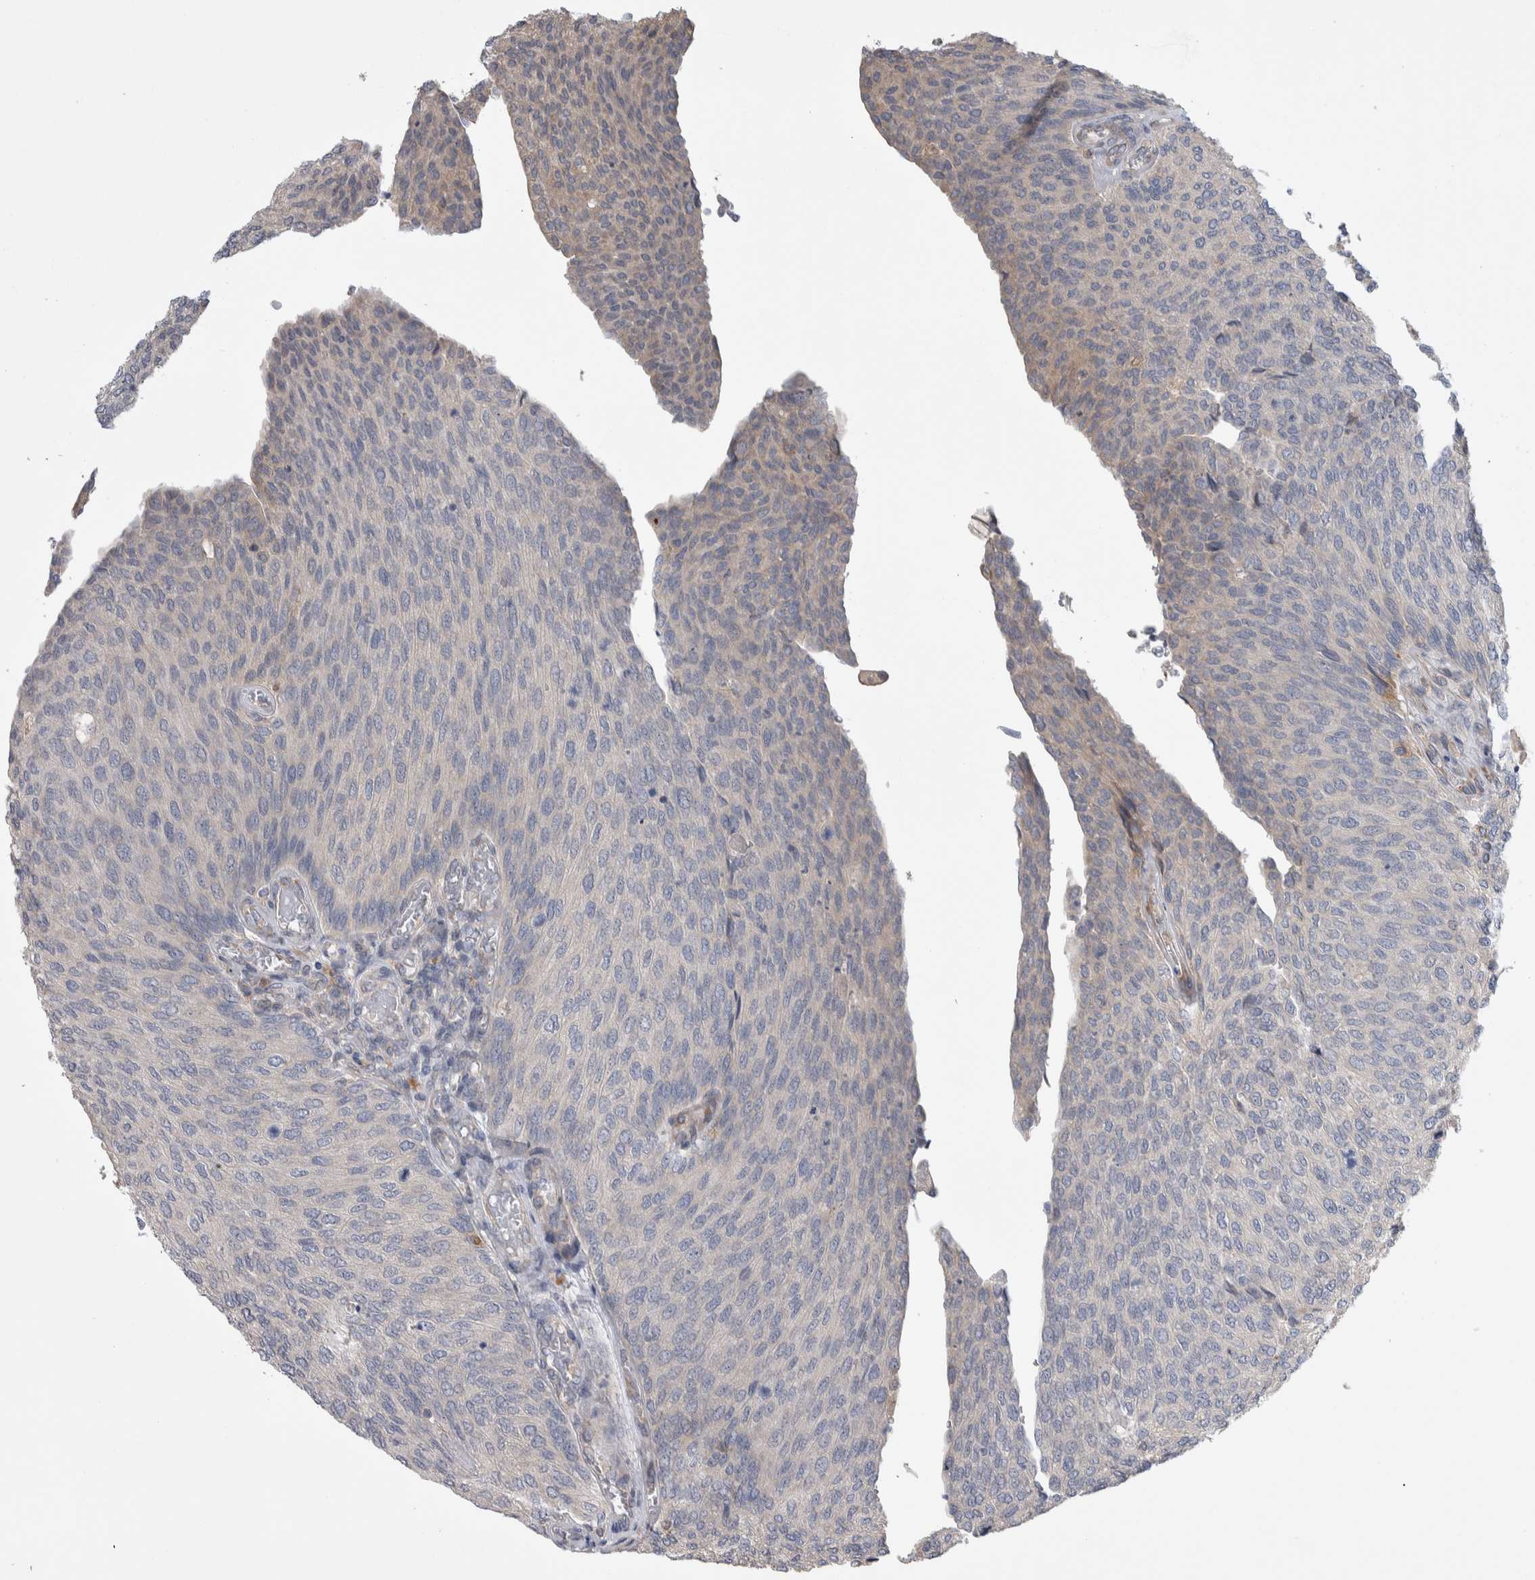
{"staining": {"intensity": "negative", "quantity": "none", "location": "none"}, "tissue": "urothelial cancer", "cell_type": "Tumor cells", "image_type": "cancer", "snomed": [{"axis": "morphology", "description": "Urothelial carcinoma, Low grade"}, {"axis": "topography", "description": "Urinary bladder"}], "caption": "High magnification brightfield microscopy of urothelial cancer stained with DAB (brown) and counterstained with hematoxylin (blue): tumor cells show no significant expression. Nuclei are stained in blue.", "gene": "IBTK", "patient": {"sex": "female", "age": 79}}